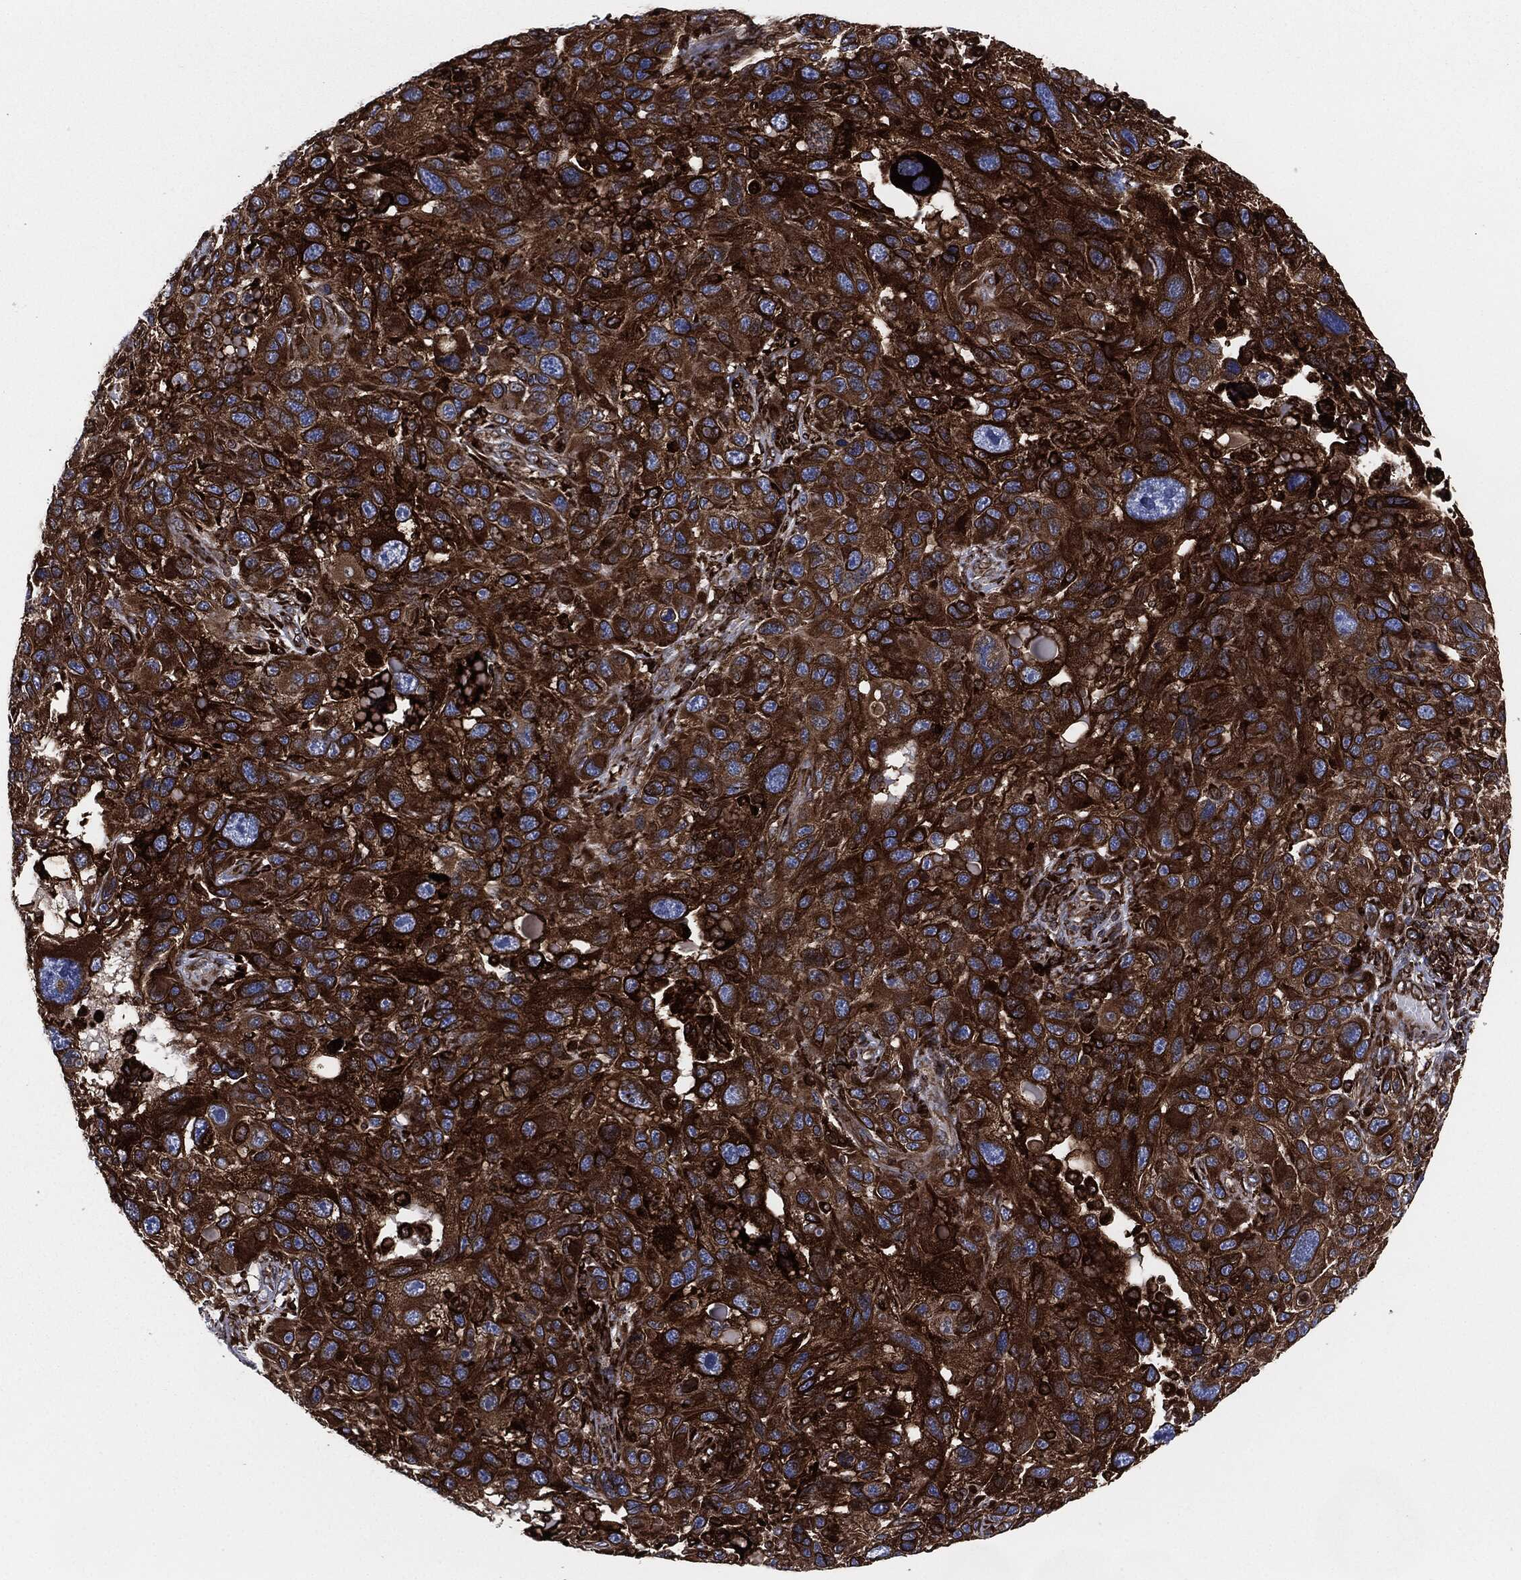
{"staining": {"intensity": "strong", "quantity": ">75%", "location": "cytoplasmic/membranous"}, "tissue": "melanoma", "cell_type": "Tumor cells", "image_type": "cancer", "snomed": [{"axis": "morphology", "description": "Malignant melanoma, NOS"}, {"axis": "topography", "description": "Skin"}], "caption": "Protein expression analysis of malignant melanoma exhibits strong cytoplasmic/membranous staining in approximately >75% of tumor cells. The protein of interest is shown in brown color, while the nuclei are stained blue.", "gene": "CALR", "patient": {"sex": "male", "age": 53}}